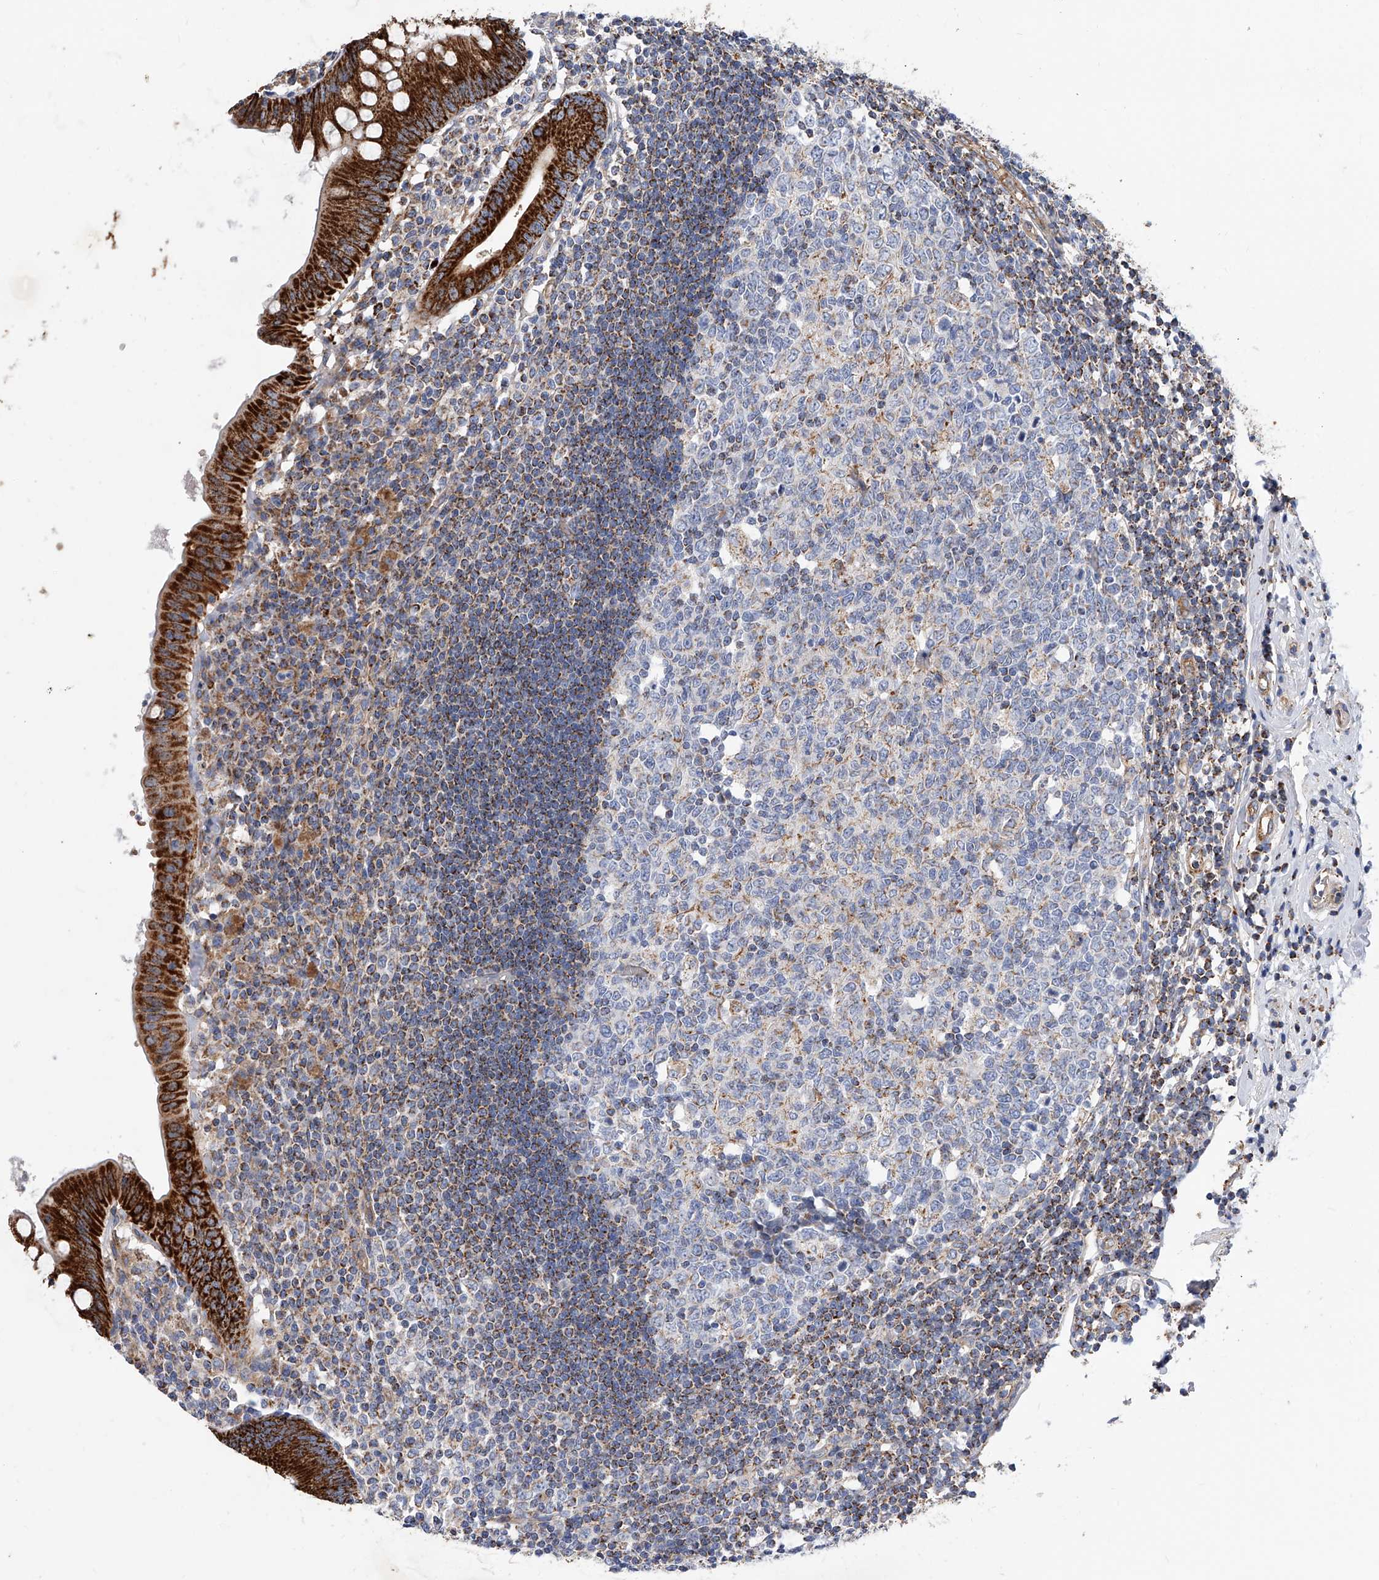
{"staining": {"intensity": "strong", "quantity": ">75%", "location": "cytoplasmic/membranous"}, "tissue": "appendix", "cell_type": "Glandular cells", "image_type": "normal", "snomed": [{"axis": "morphology", "description": "Normal tissue, NOS"}, {"axis": "topography", "description": "Appendix"}], "caption": "This histopathology image demonstrates IHC staining of benign appendix, with high strong cytoplasmic/membranous staining in approximately >75% of glandular cells.", "gene": "PDSS2", "patient": {"sex": "female", "age": 54}}